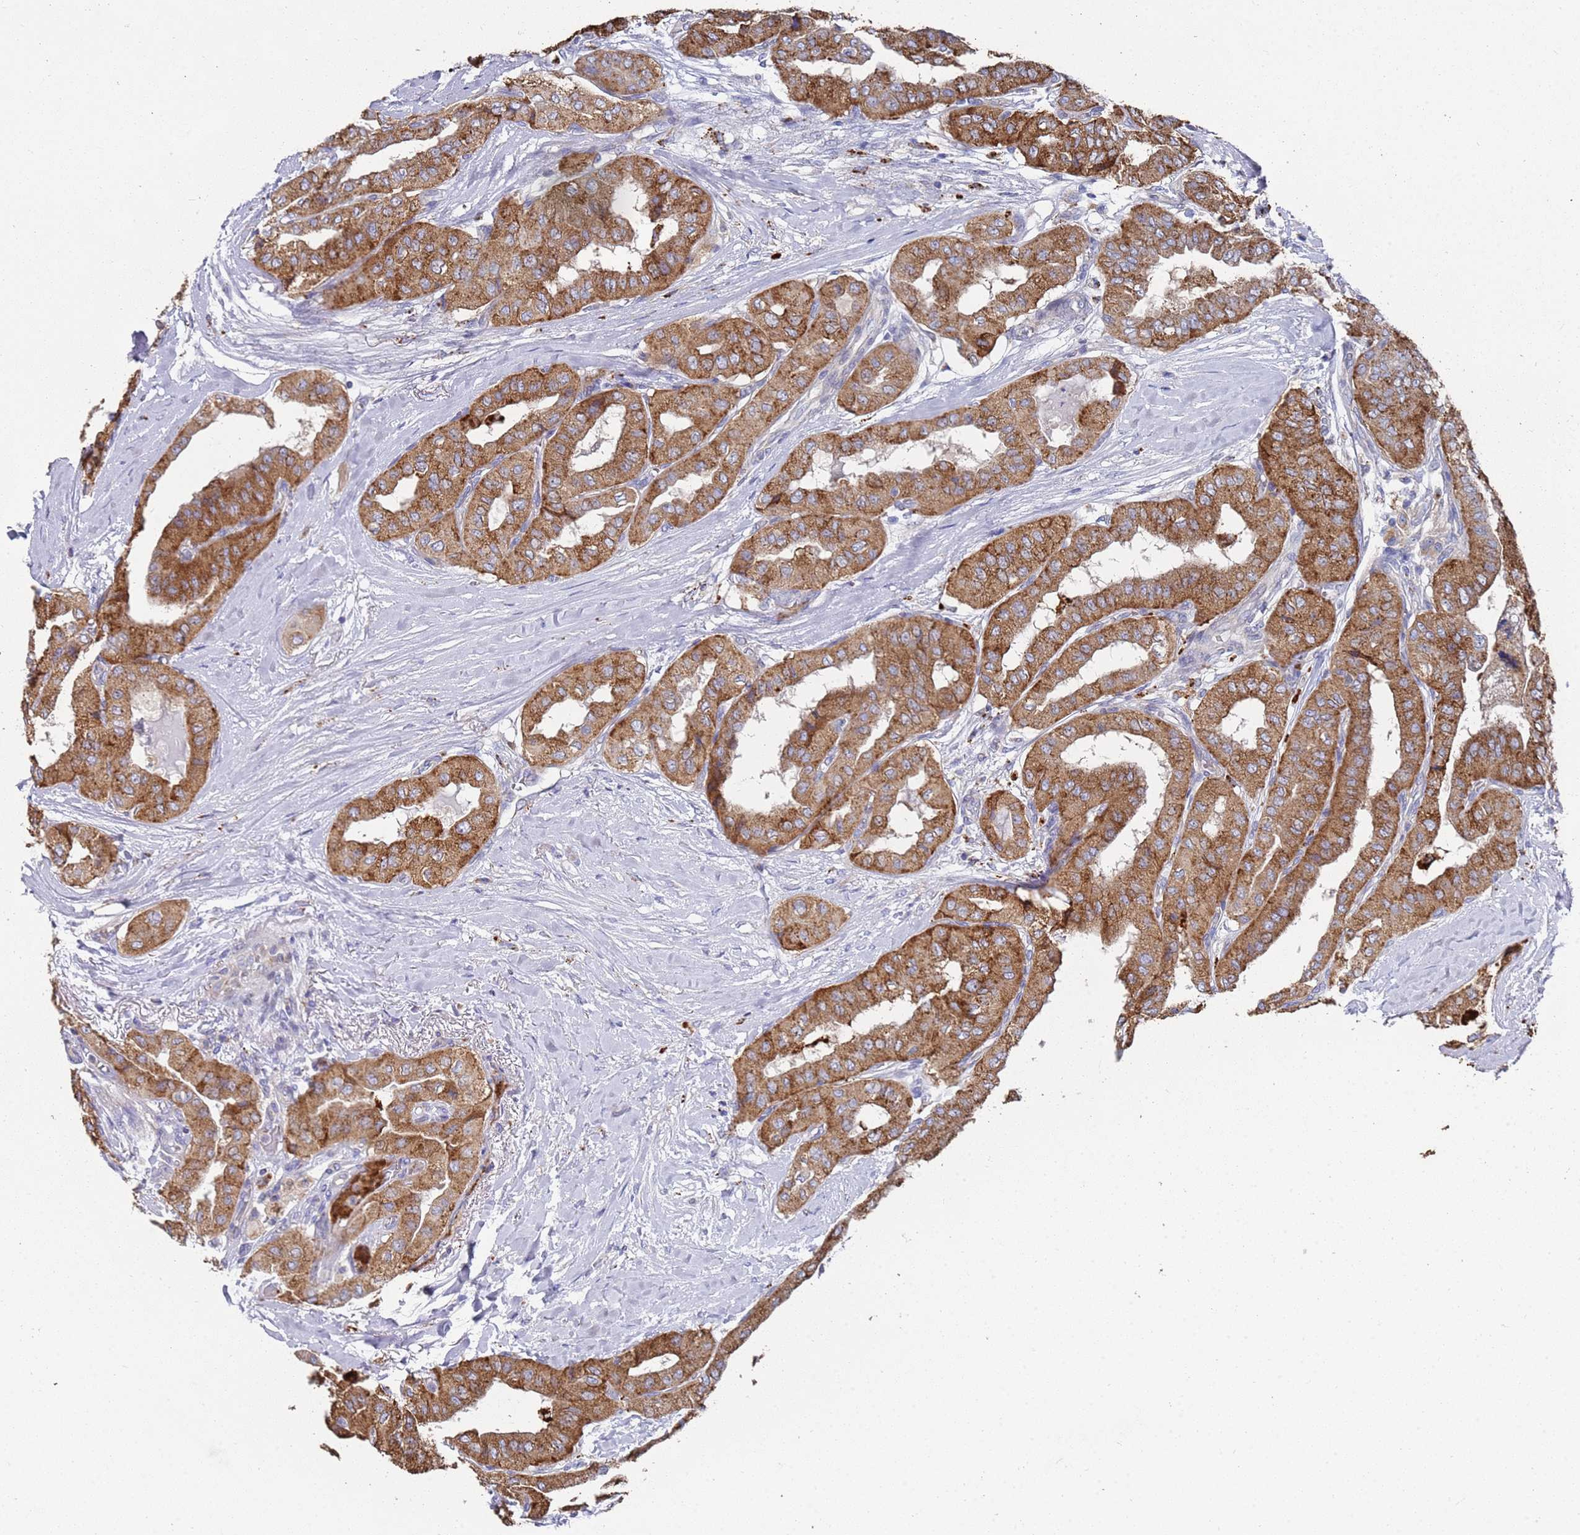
{"staining": {"intensity": "moderate", "quantity": ">75%", "location": "cytoplasmic/membranous"}, "tissue": "thyroid cancer", "cell_type": "Tumor cells", "image_type": "cancer", "snomed": [{"axis": "morphology", "description": "Papillary adenocarcinoma, NOS"}, {"axis": "topography", "description": "Thyroid gland"}], "caption": "IHC of thyroid cancer shows medium levels of moderate cytoplasmic/membranous positivity in about >75% of tumor cells.", "gene": "NPEPPS", "patient": {"sex": "female", "age": 59}}